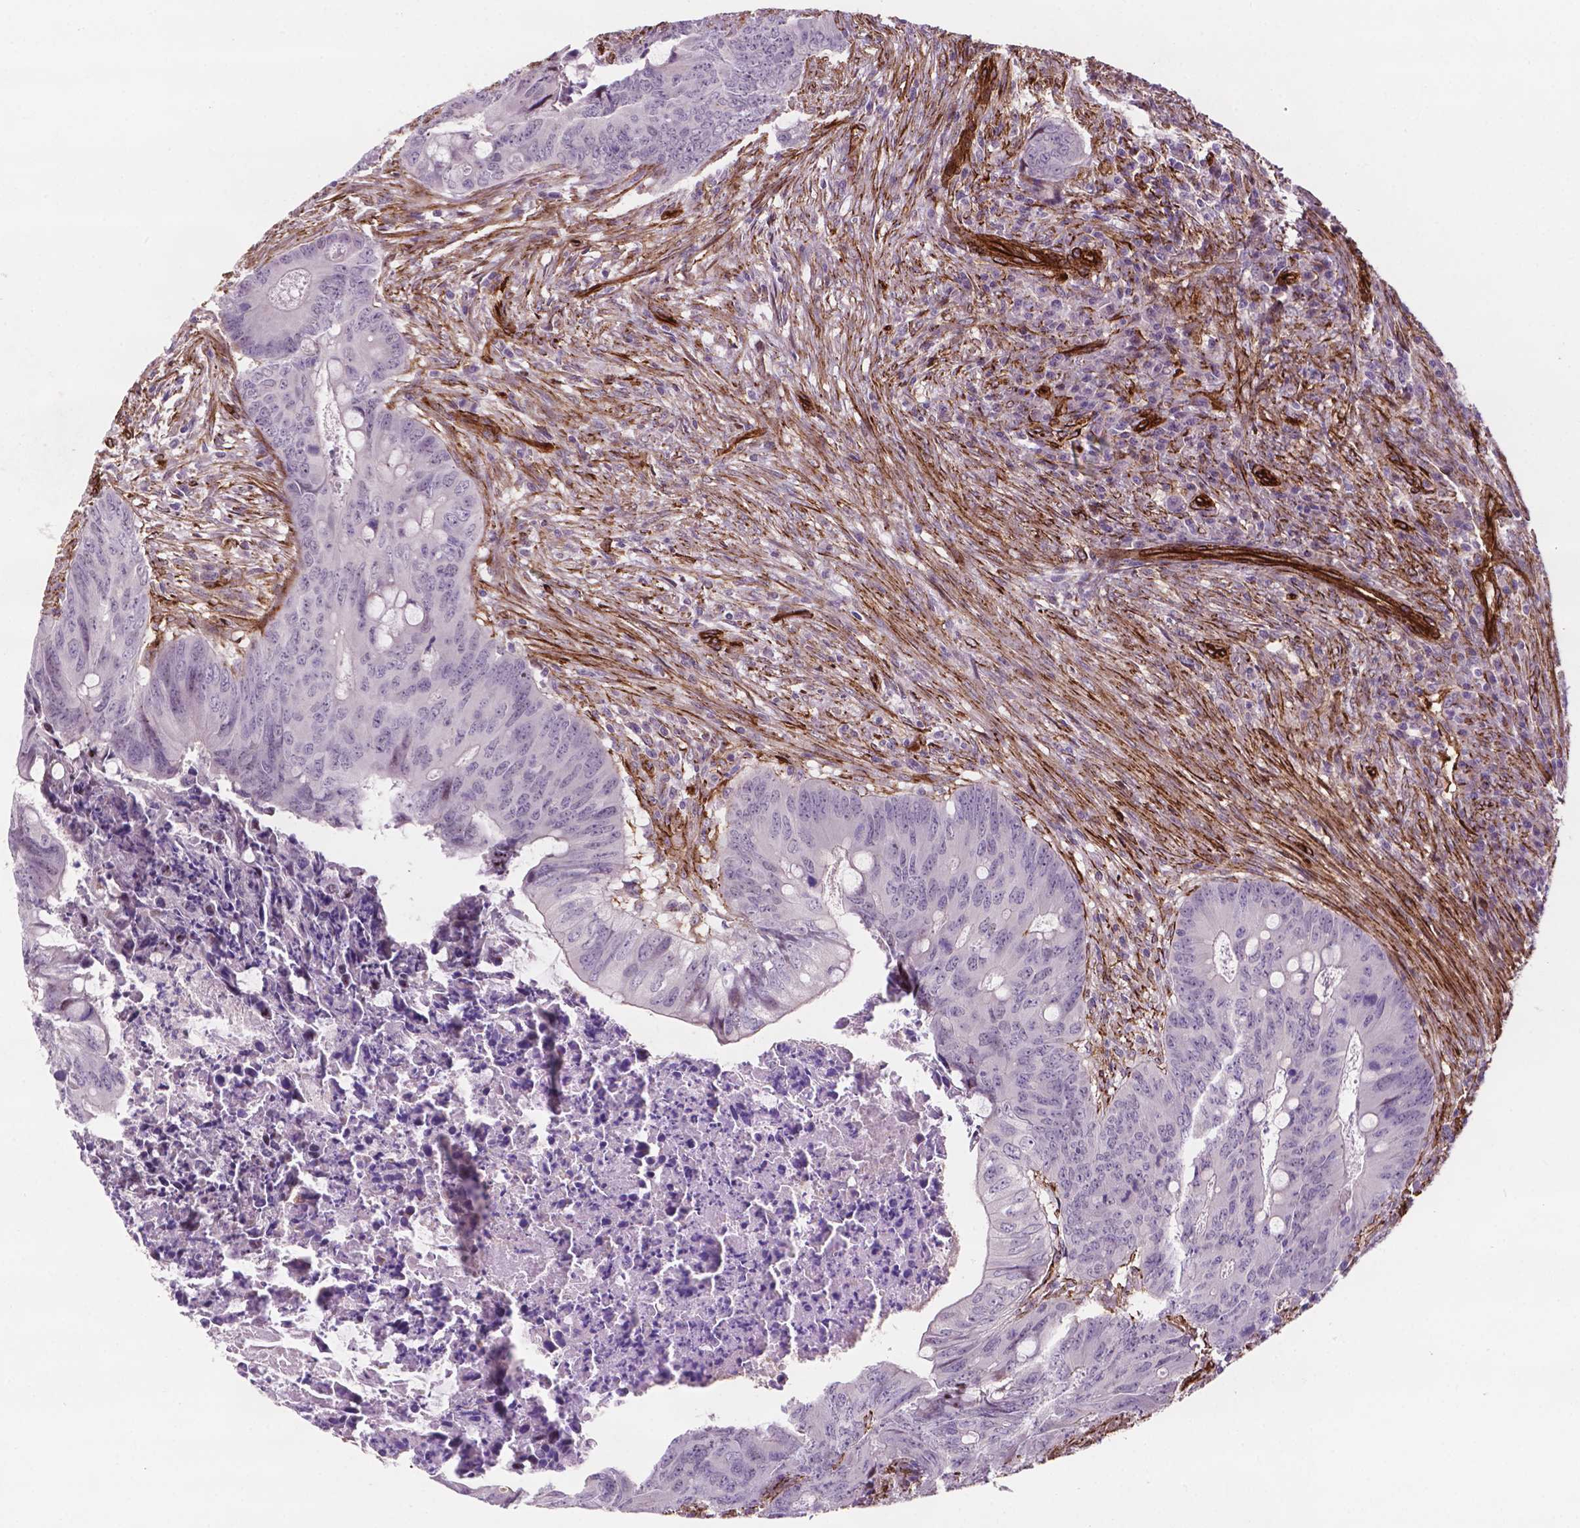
{"staining": {"intensity": "negative", "quantity": "none", "location": "none"}, "tissue": "colorectal cancer", "cell_type": "Tumor cells", "image_type": "cancer", "snomed": [{"axis": "morphology", "description": "Adenocarcinoma, NOS"}, {"axis": "topography", "description": "Colon"}], "caption": "A high-resolution histopathology image shows immunohistochemistry staining of colorectal adenocarcinoma, which reveals no significant positivity in tumor cells.", "gene": "EGFL8", "patient": {"sex": "female", "age": 74}}